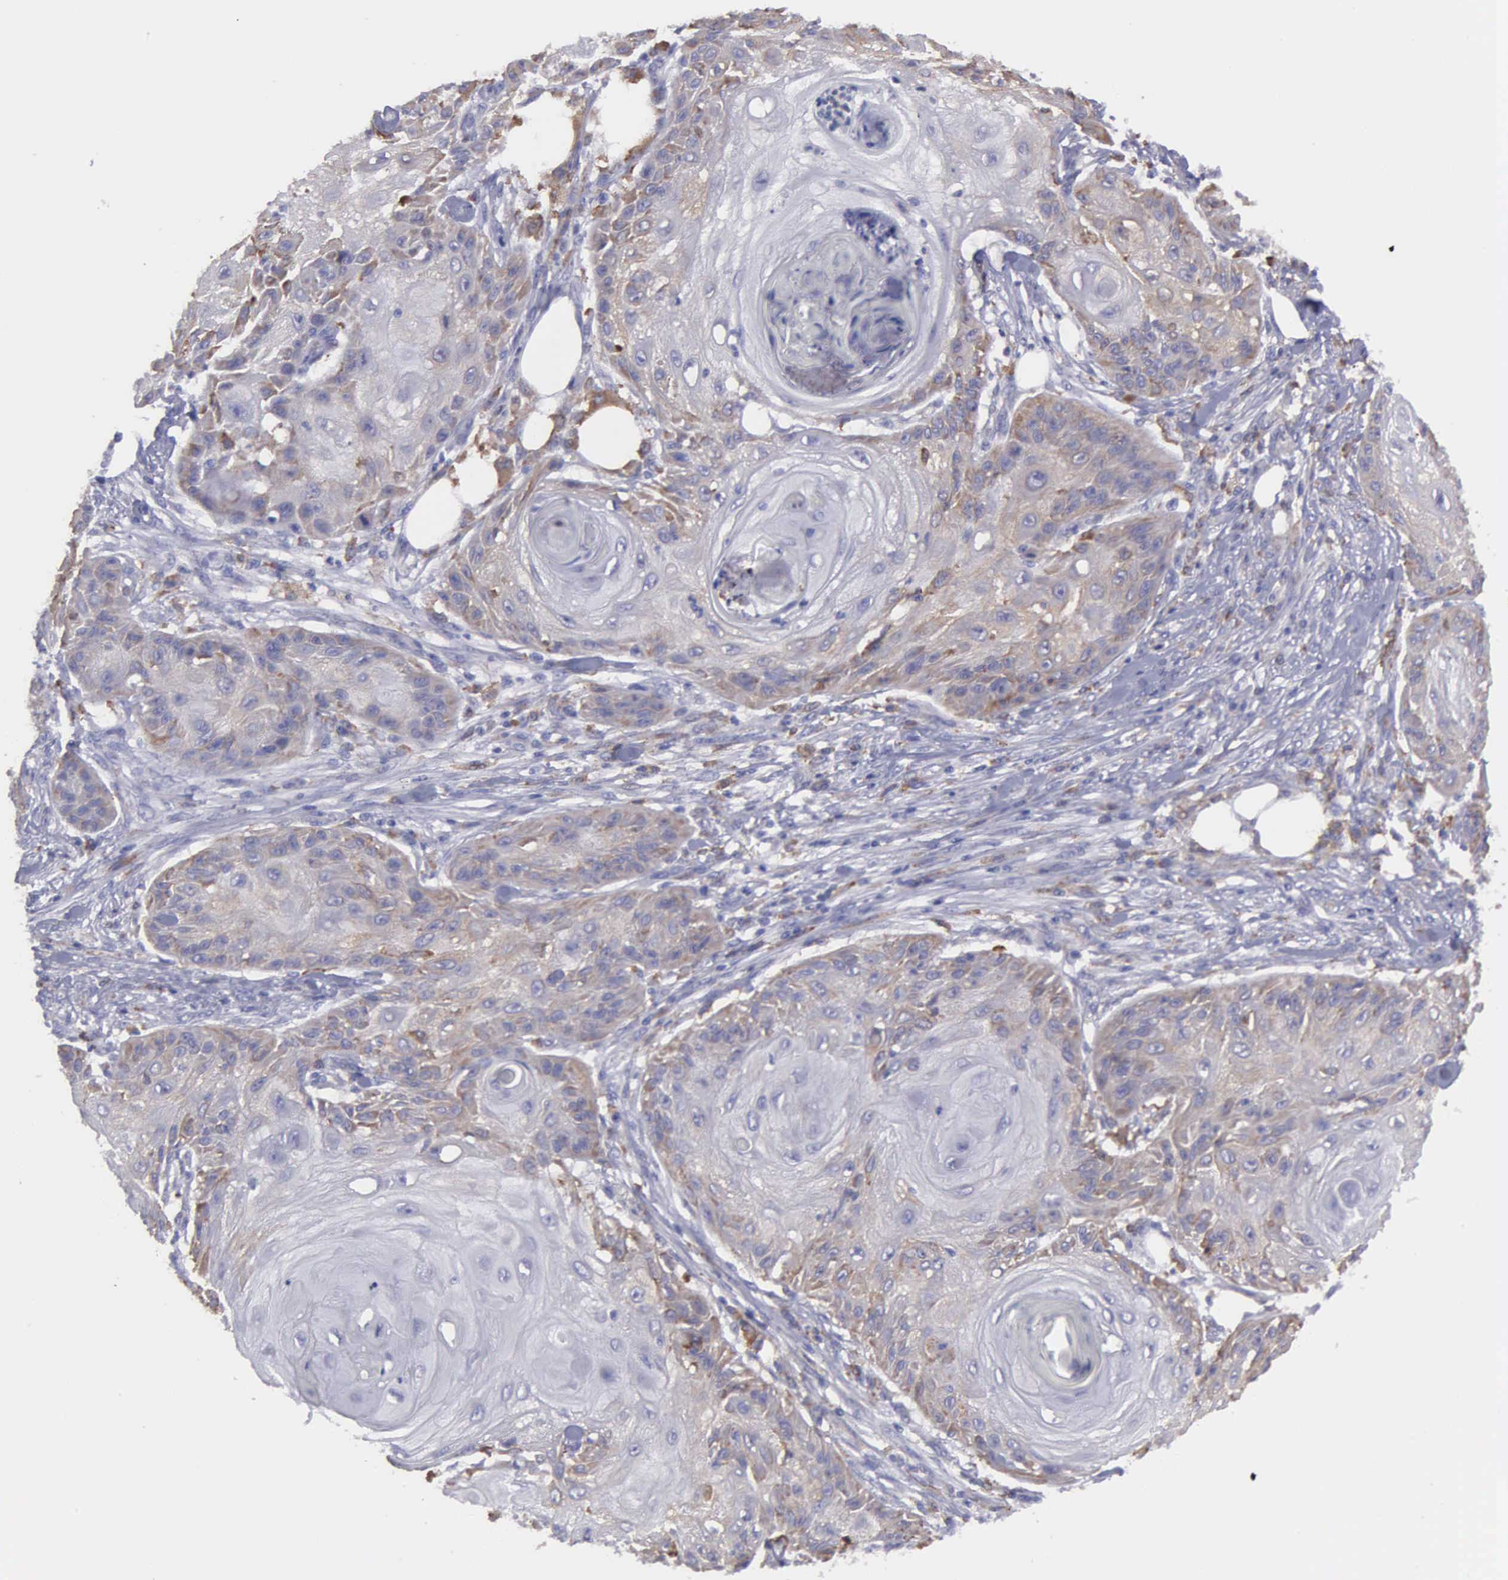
{"staining": {"intensity": "weak", "quantity": "<25%", "location": "cytoplasmic/membranous"}, "tissue": "skin cancer", "cell_type": "Tumor cells", "image_type": "cancer", "snomed": [{"axis": "morphology", "description": "Squamous cell carcinoma, NOS"}, {"axis": "topography", "description": "Skin"}], "caption": "High power microscopy micrograph of an immunohistochemistry (IHC) photomicrograph of skin squamous cell carcinoma, revealing no significant staining in tumor cells.", "gene": "TYRP1", "patient": {"sex": "female", "age": 88}}